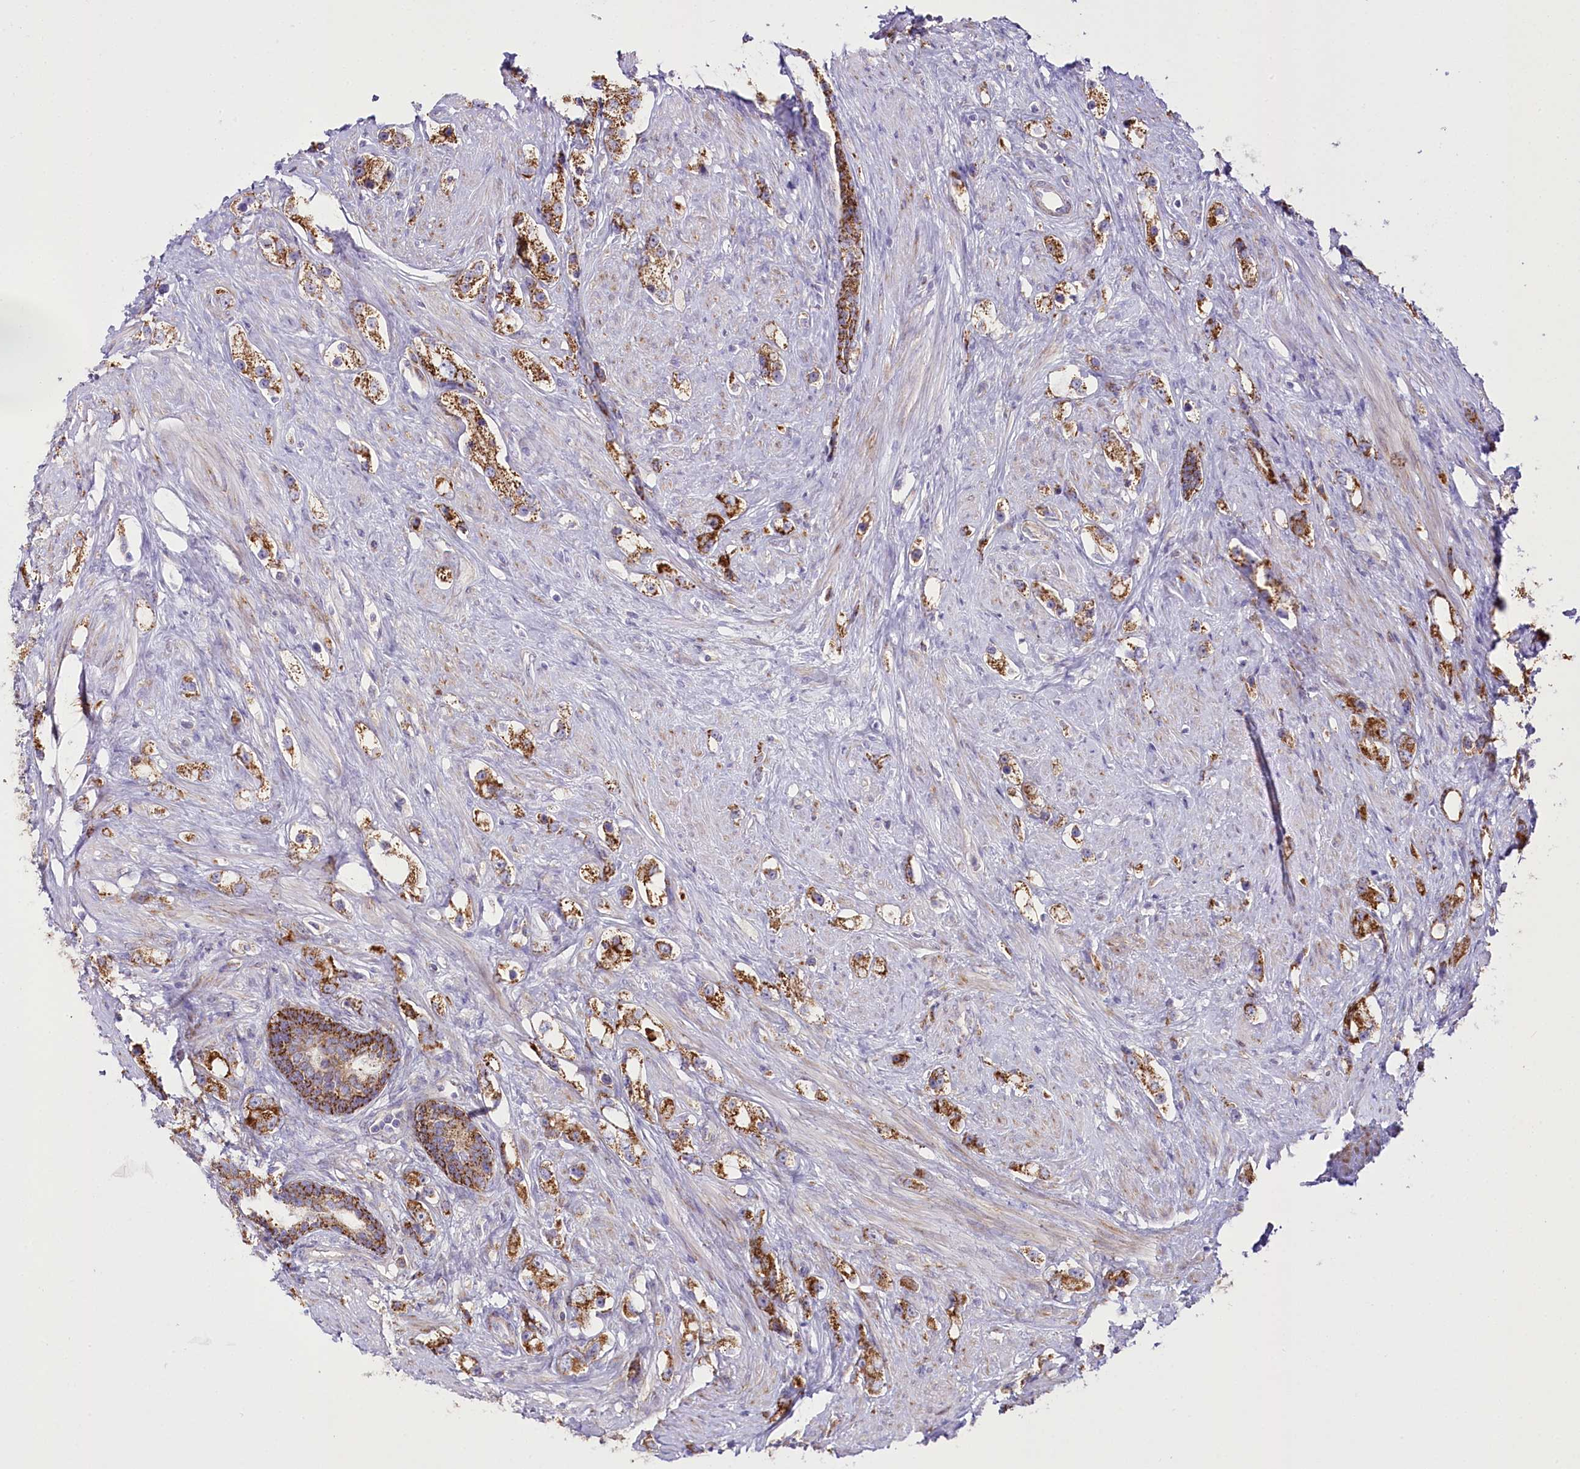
{"staining": {"intensity": "moderate", "quantity": ">75%", "location": "cytoplasmic/membranous"}, "tissue": "prostate cancer", "cell_type": "Tumor cells", "image_type": "cancer", "snomed": [{"axis": "morphology", "description": "Adenocarcinoma, High grade"}, {"axis": "topography", "description": "Prostate"}], "caption": "Approximately >75% of tumor cells in human prostate cancer exhibit moderate cytoplasmic/membranous protein positivity as visualized by brown immunohistochemical staining.", "gene": "THUMPD3", "patient": {"sex": "male", "age": 63}}